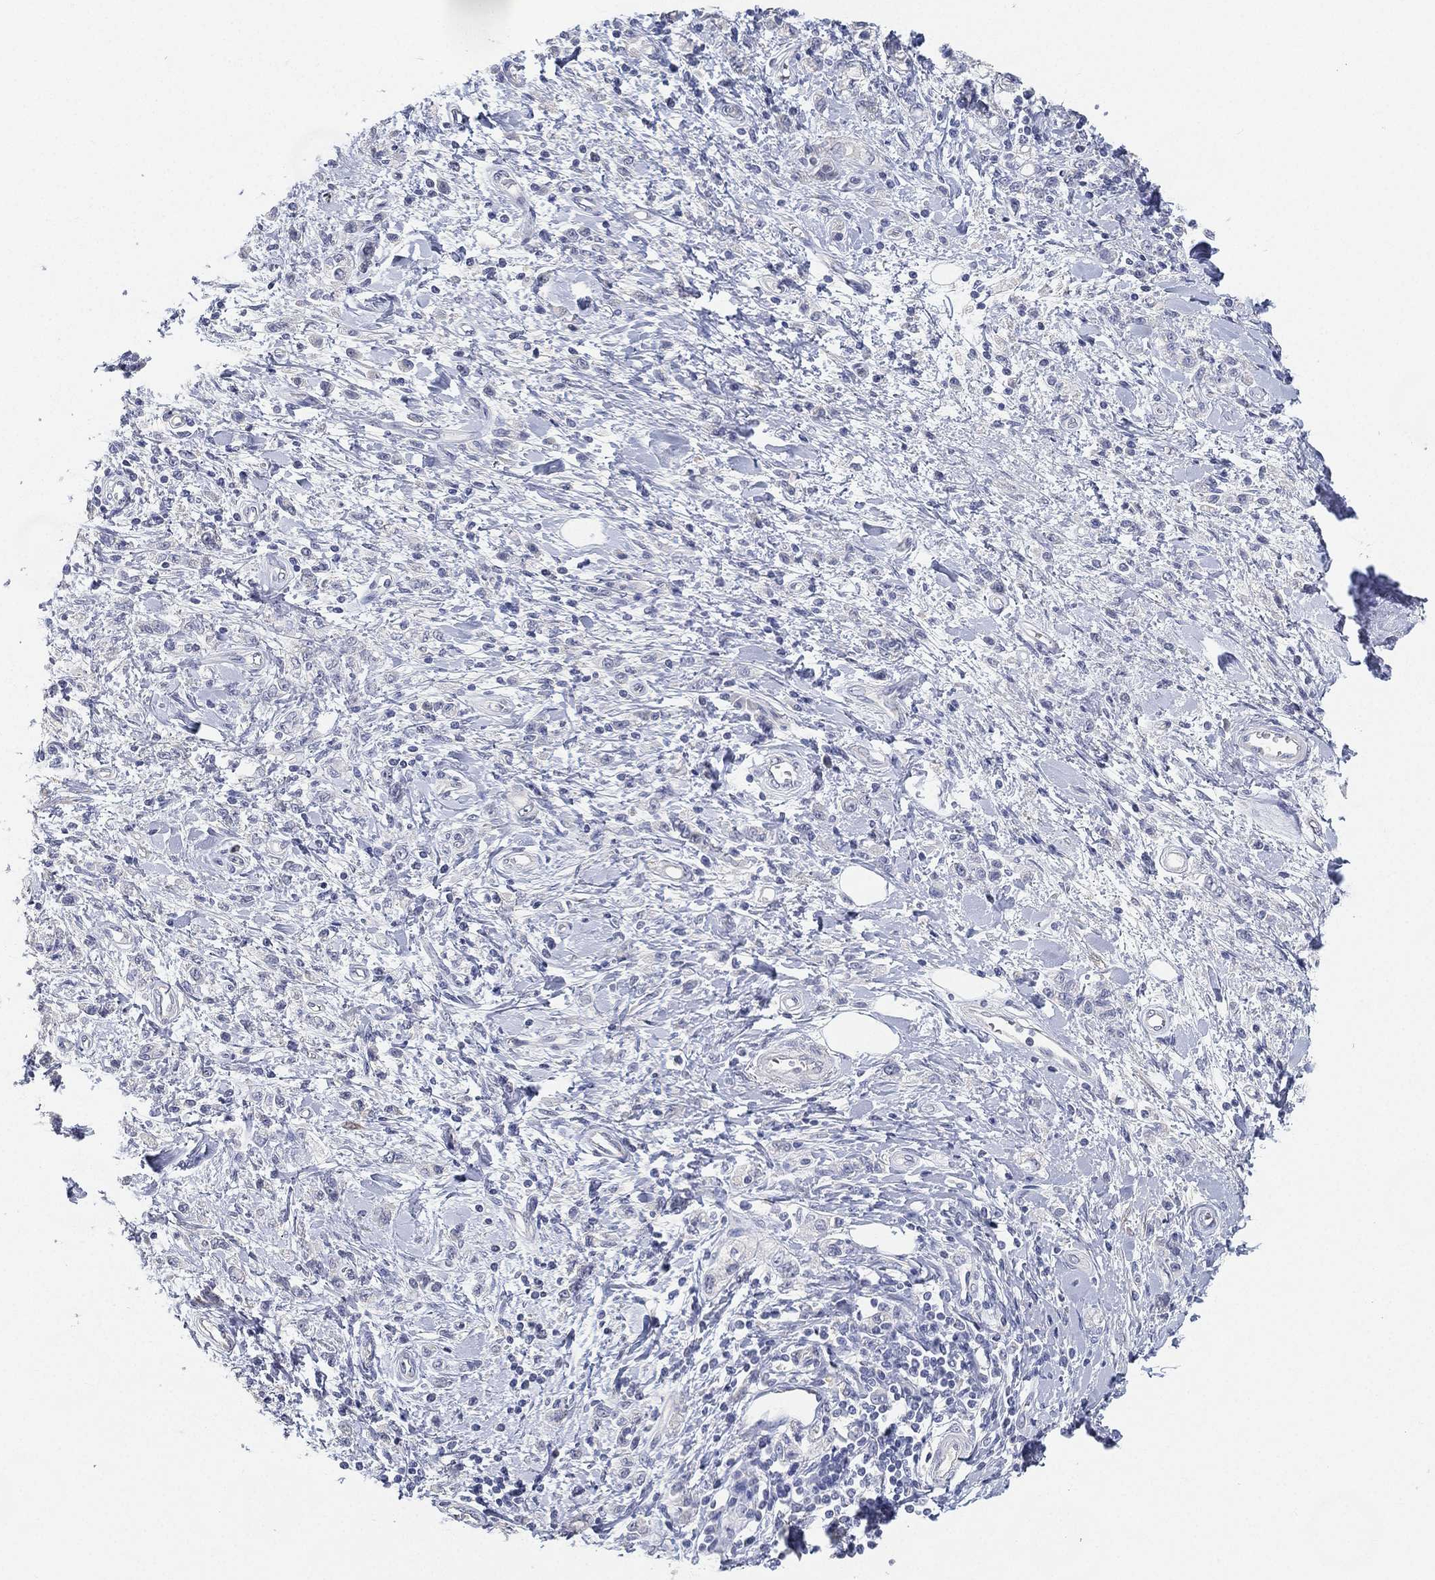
{"staining": {"intensity": "negative", "quantity": "none", "location": "none"}, "tissue": "stomach cancer", "cell_type": "Tumor cells", "image_type": "cancer", "snomed": [{"axis": "morphology", "description": "Adenocarcinoma, NOS"}, {"axis": "topography", "description": "Stomach"}], "caption": "An immunohistochemistry (IHC) histopathology image of stomach cancer (adenocarcinoma) is shown. There is no staining in tumor cells of stomach cancer (adenocarcinoma). Brightfield microscopy of immunohistochemistry (IHC) stained with DAB (brown) and hematoxylin (blue), captured at high magnification.", "gene": "FAM187B", "patient": {"sex": "male", "age": 77}}